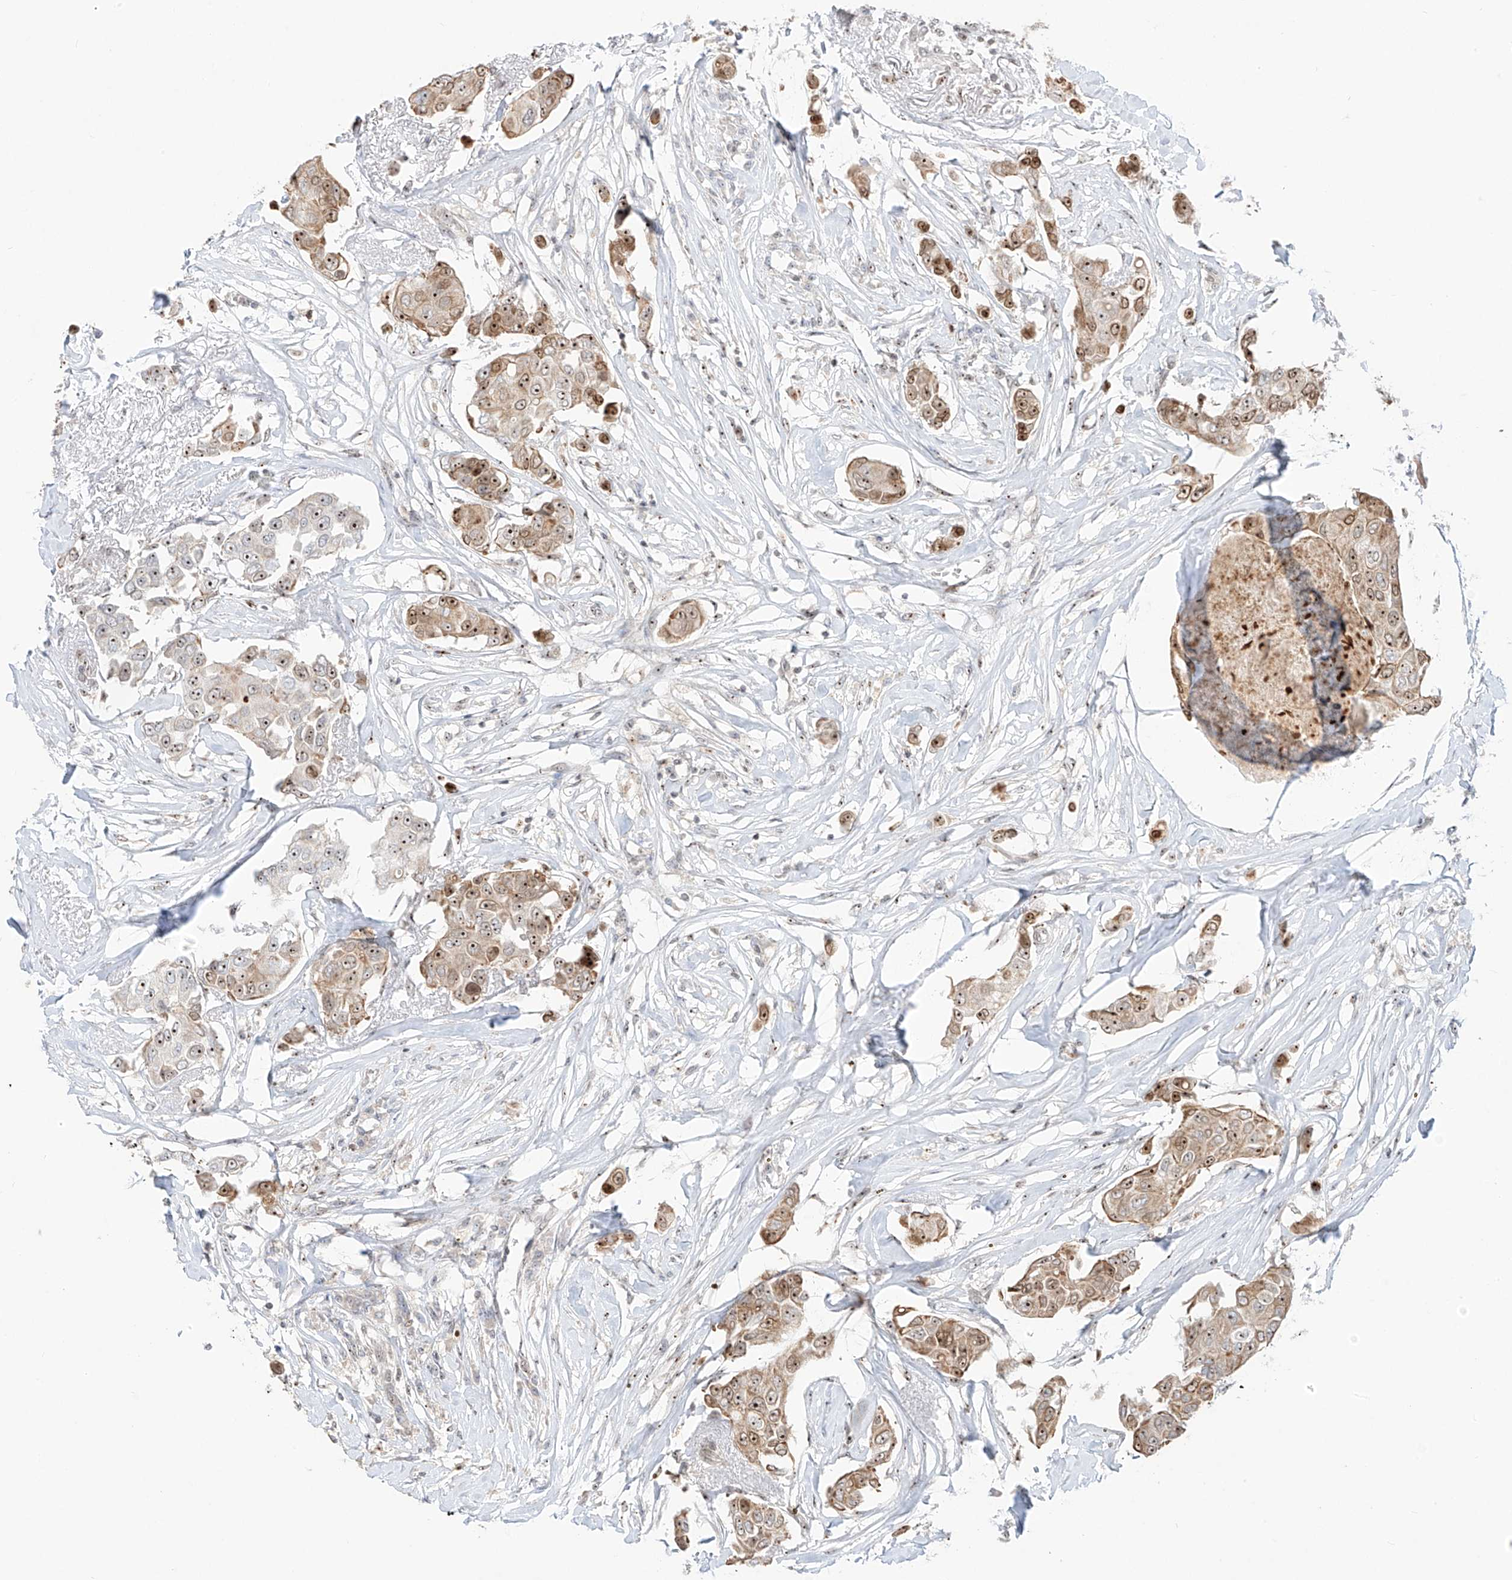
{"staining": {"intensity": "moderate", "quantity": ">75%", "location": "cytoplasmic/membranous,nuclear"}, "tissue": "breast cancer", "cell_type": "Tumor cells", "image_type": "cancer", "snomed": [{"axis": "morphology", "description": "Duct carcinoma"}, {"axis": "topography", "description": "Breast"}], "caption": "Immunohistochemistry (IHC) staining of breast infiltrating ductal carcinoma, which exhibits medium levels of moderate cytoplasmic/membranous and nuclear positivity in about >75% of tumor cells indicating moderate cytoplasmic/membranous and nuclear protein staining. The staining was performed using DAB (3,3'-diaminobenzidine) (brown) for protein detection and nuclei were counterstained in hematoxylin (blue).", "gene": "ZNF512", "patient": {"sex": "female", "age": 80}}